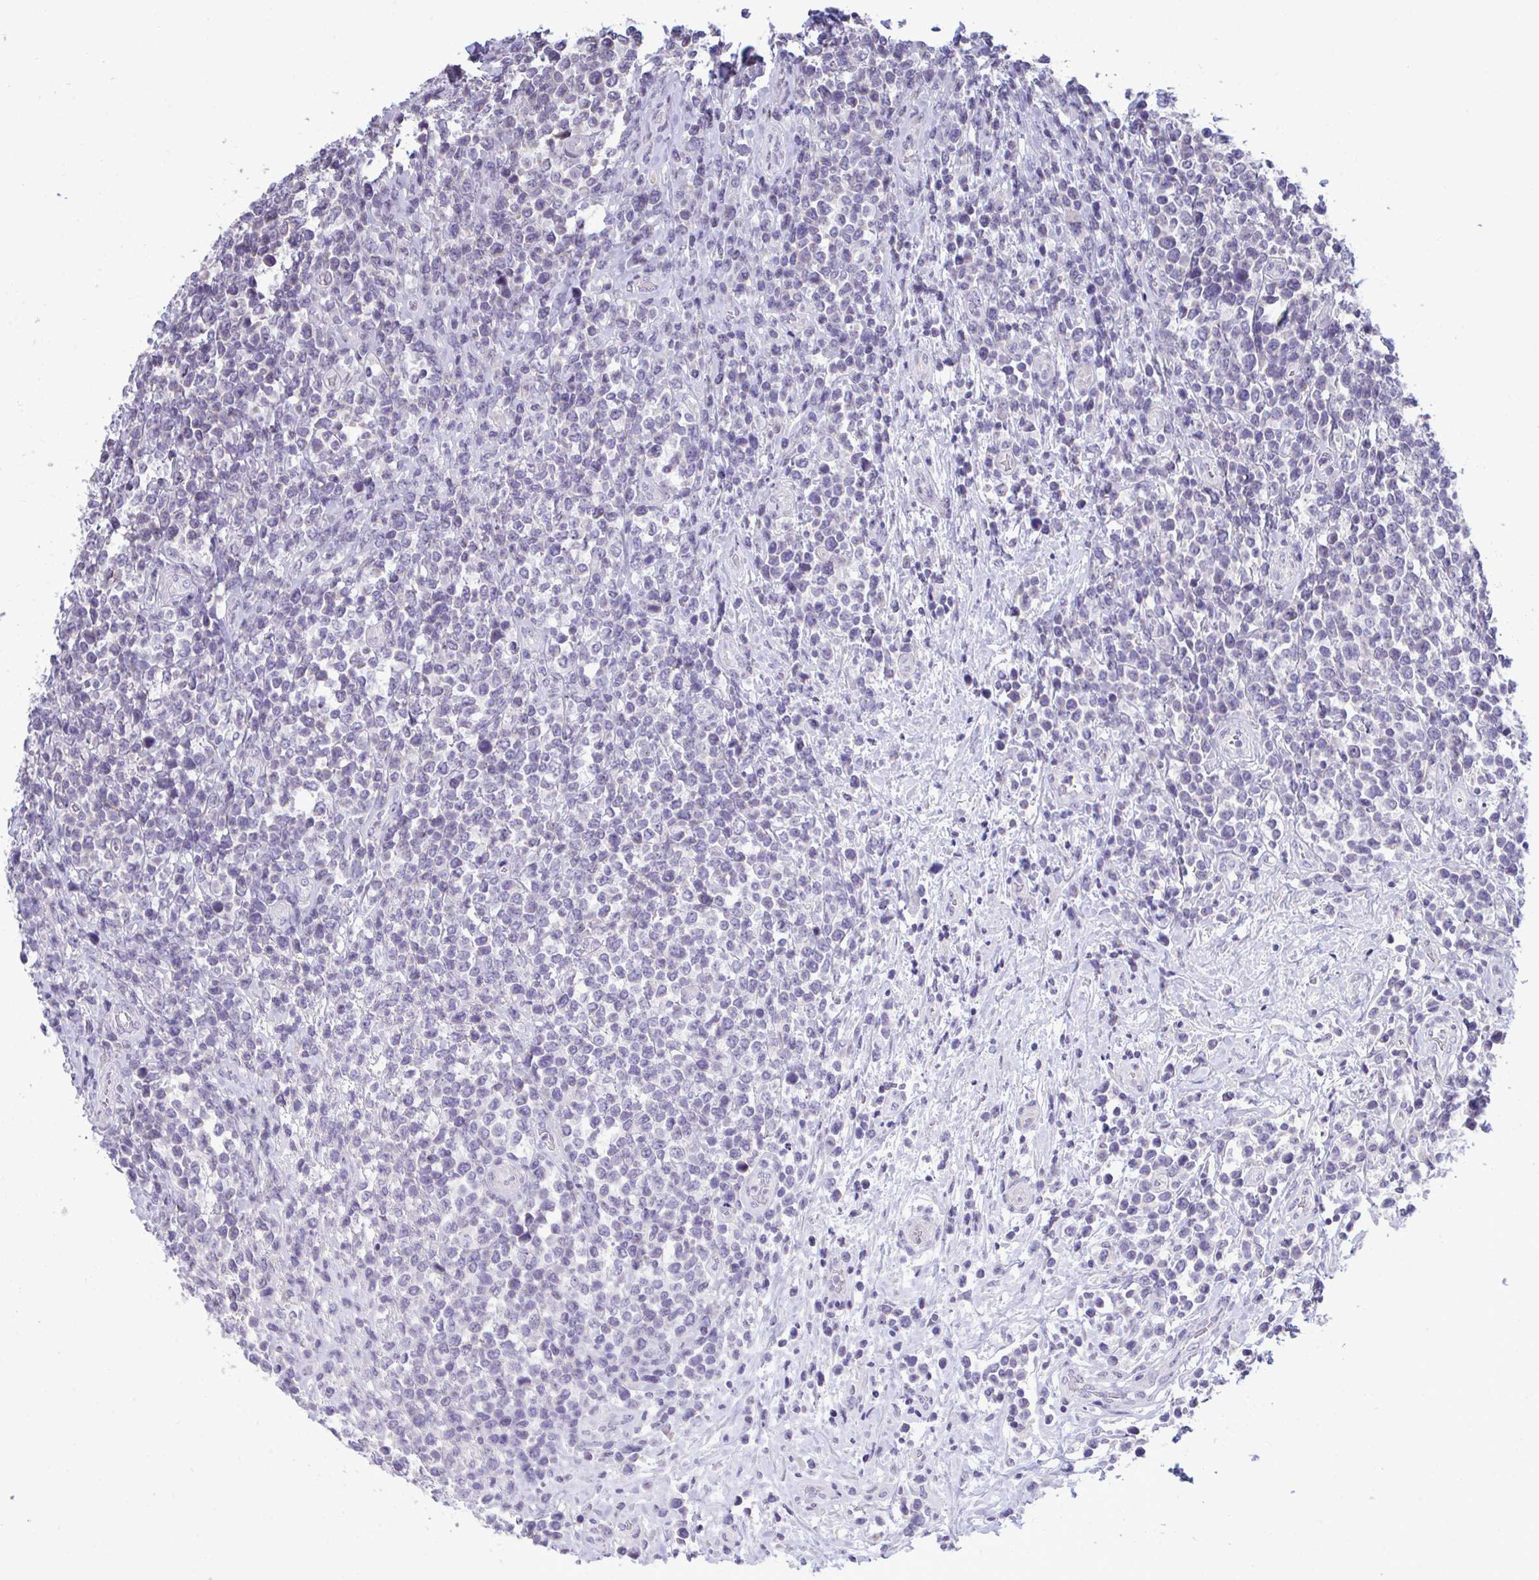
{"staining": {"intensity": "negative", "quantity": "none", "location": "none"}, "tissue": "lymphoma", "cell_type": "Tumor cells", "image_type": "cancer", "snomed": [{"axis": "morphology", "description": "Malignant lymphoma, non-Hodgkin's type, High grade"}, {"axis": "topography", "description": "Soft tissue"}], "caption": "Histopathology image shows no protein positivity in tumor cells of malignant lymphoma, non-Hodgkin's type (high-grade) tissue.", "gene": "PIGK", "patient": {"sex": "female", "age": 56}}